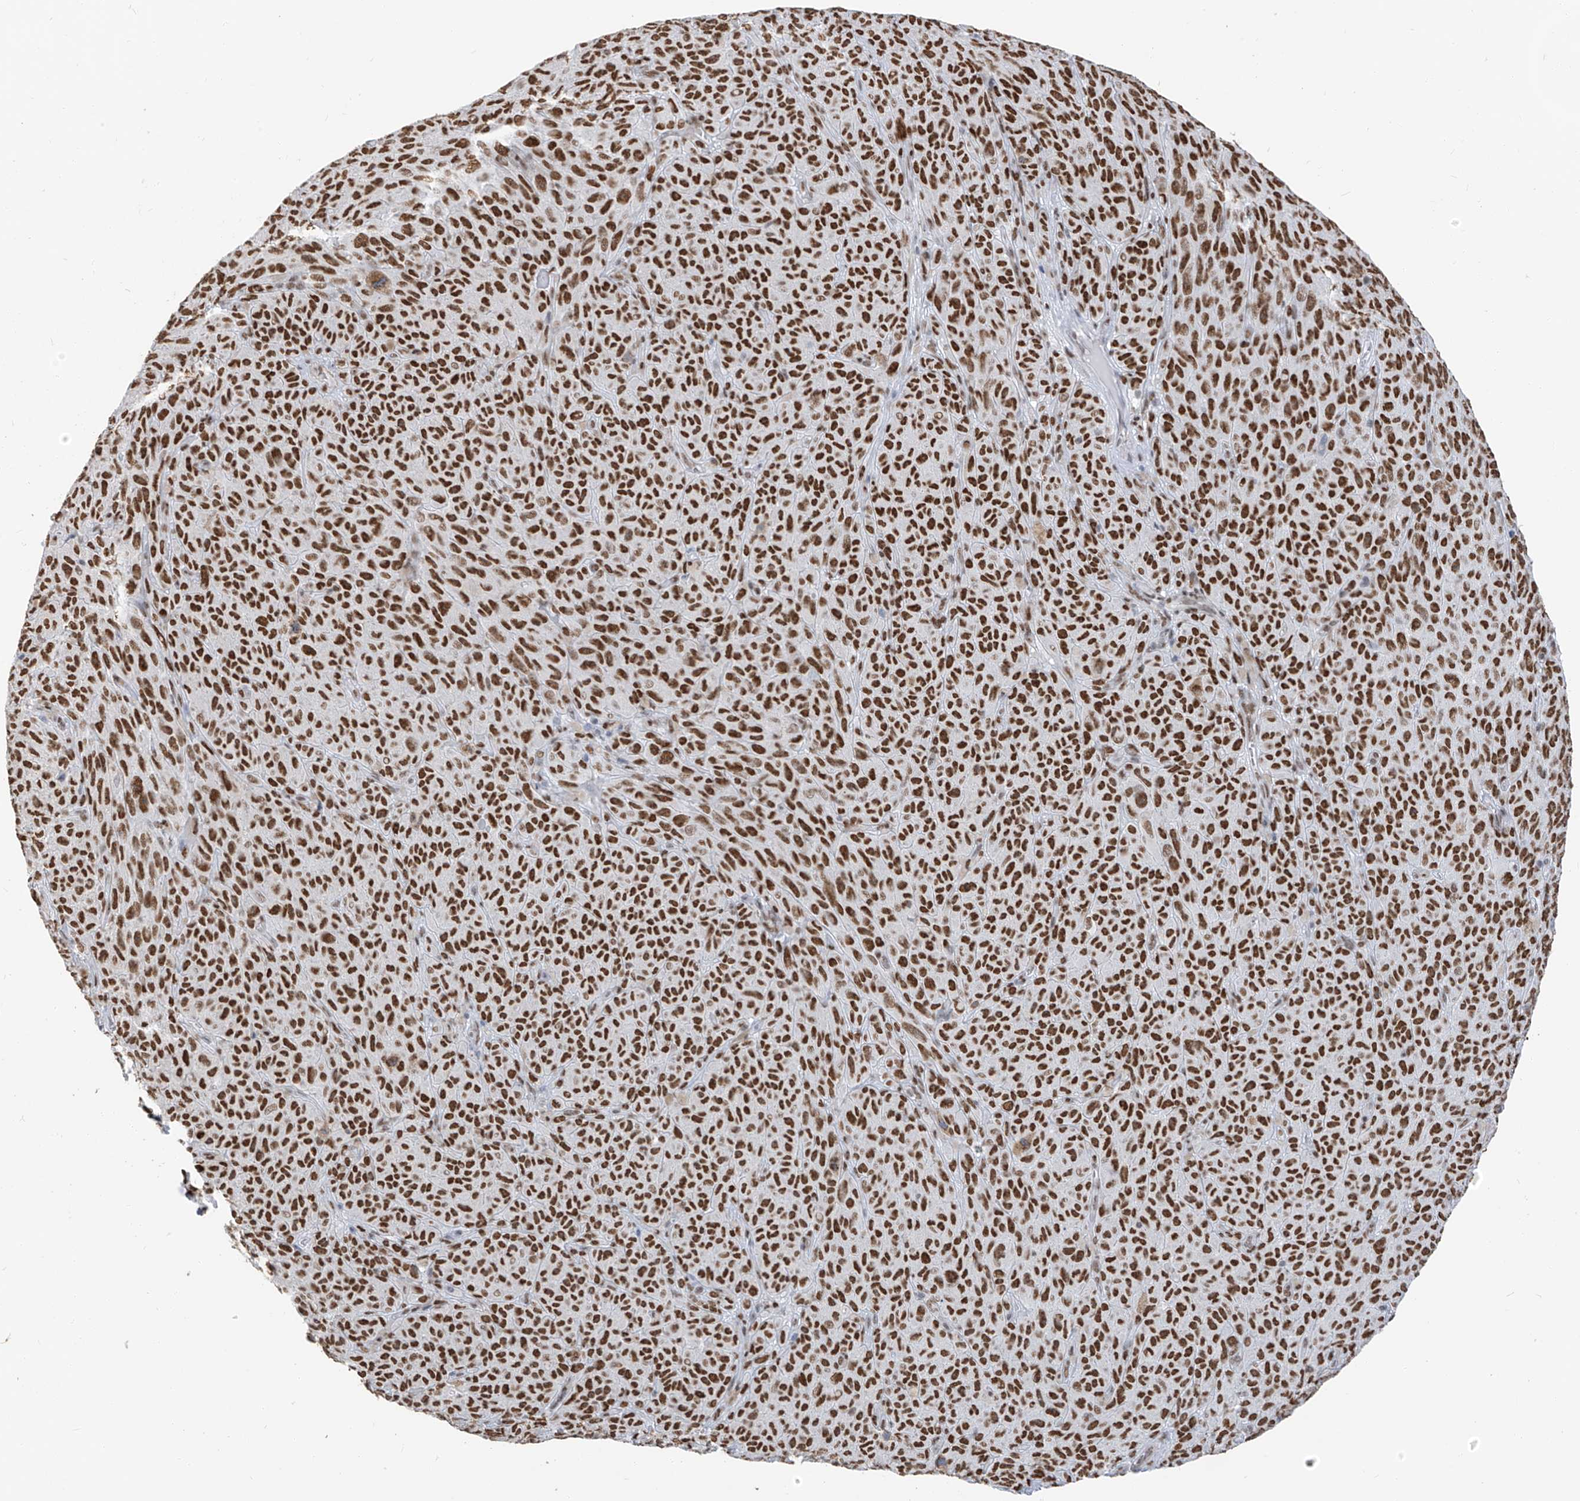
{"staining": {"intensity": "strong", "quantity": ">75%", "location": "nuclear"}, "tissue": "melanoma", "cell_type": "Tumor cells", "image_type": "cancer", "snomed": [{"axis": "morphology", "description": "Malignant melanoma, NOS"}, {"axis": "topography", "description": "Skin"}], "caption": "An immunohistochemistry photomicrograph of neoplastic tissue is shown. Protein staining in brown shows strong nuclear positivity in malignant melanoma within tumor cells.", "gene": "KHSRP", "patient": {"sex": "female", "age": 82}}